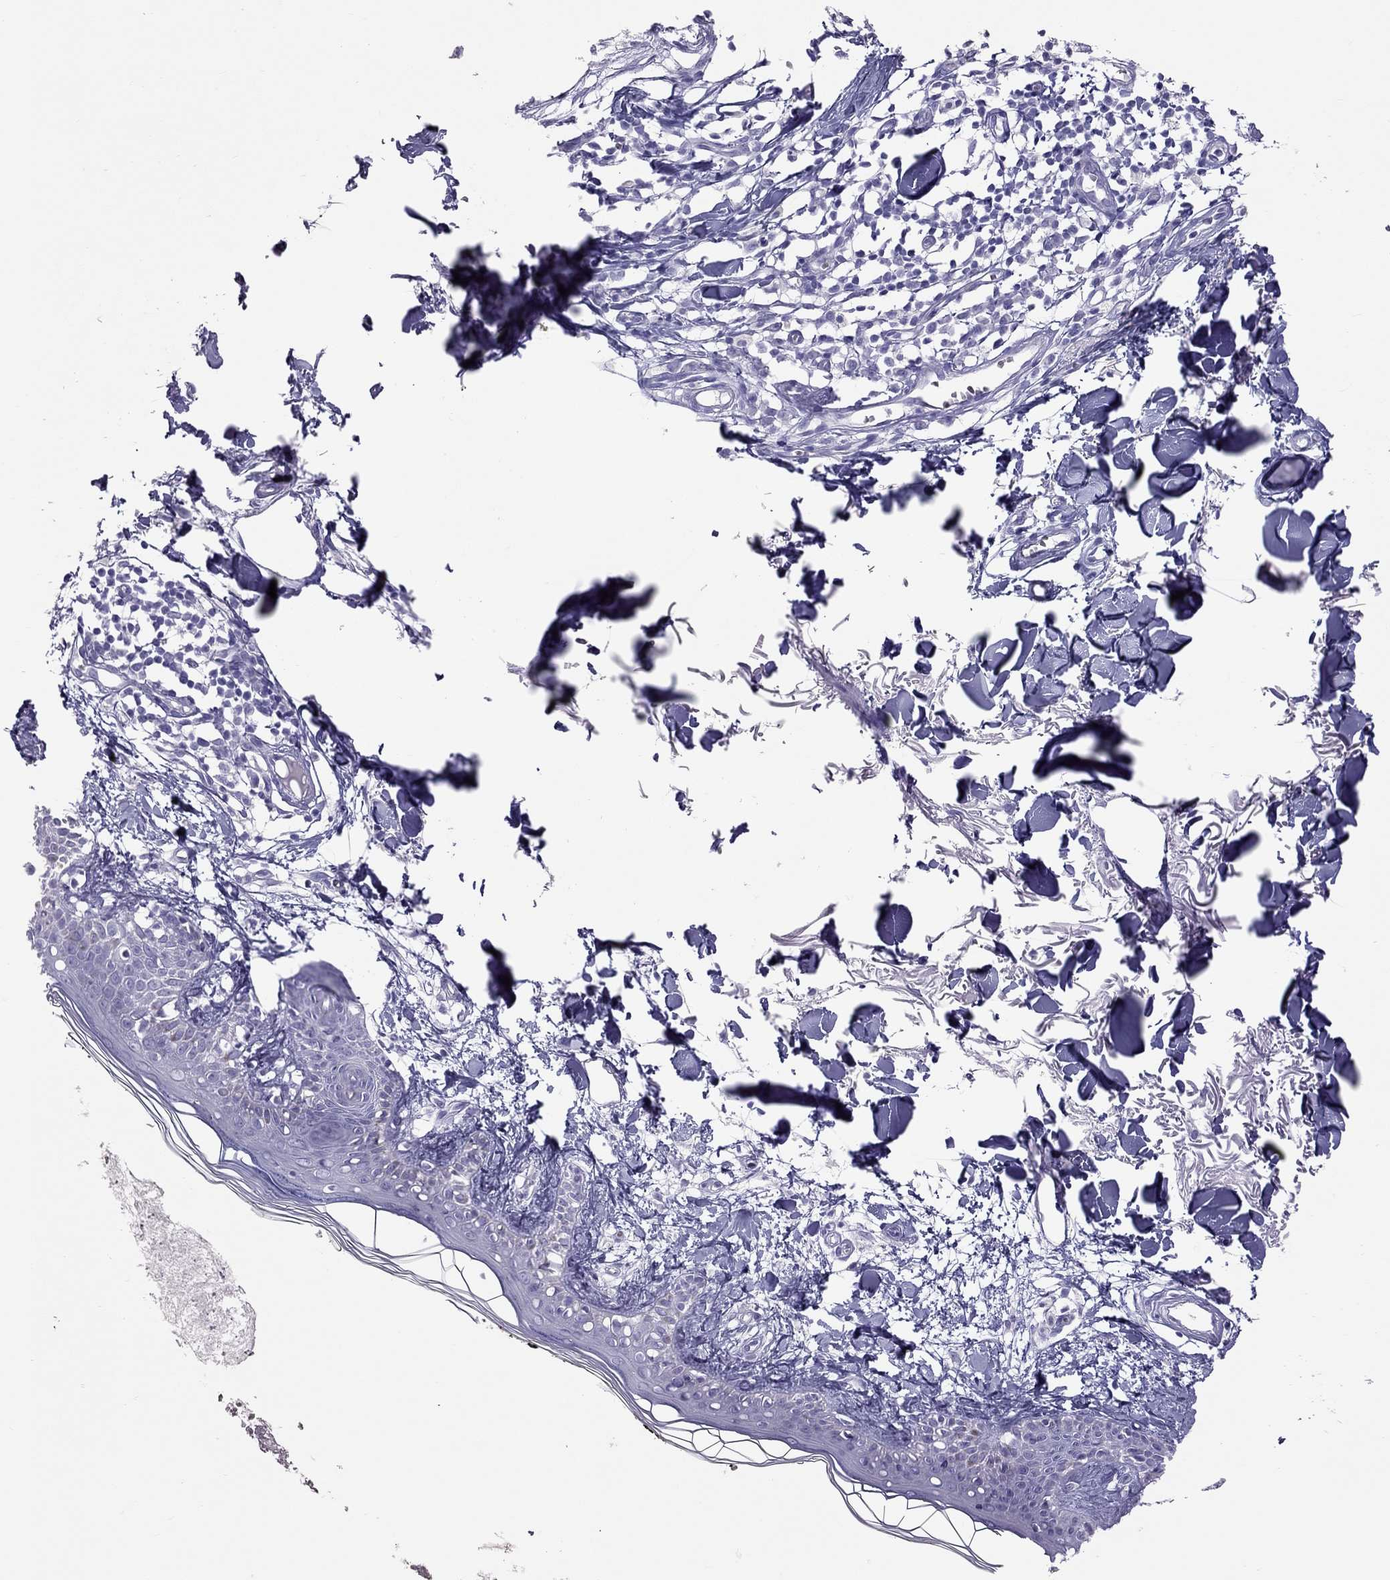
{"staining": {"intensity": "negative", "quantity": "none", "location": "none"}, "tissue": "skin", "cell_type": "Fibroblasts", "image_type": "normal", "snomed": [{"axis": "morphology", "description": "Normal tissue, NOS"}, {"axis": "topography", "description": "Skin"}], "caption": "IHC histopathology image of benign human skin stained for a protein (brown), which exhibits no expression in fibroblasts. (Stains: DAB immunohistochemistry (IHC) with hematoxylin counter stain, Microscopy: brightfield microscopy at high magnification).", "gene": "PSMB11", "patient": {"sex": "male", "age": 76}}